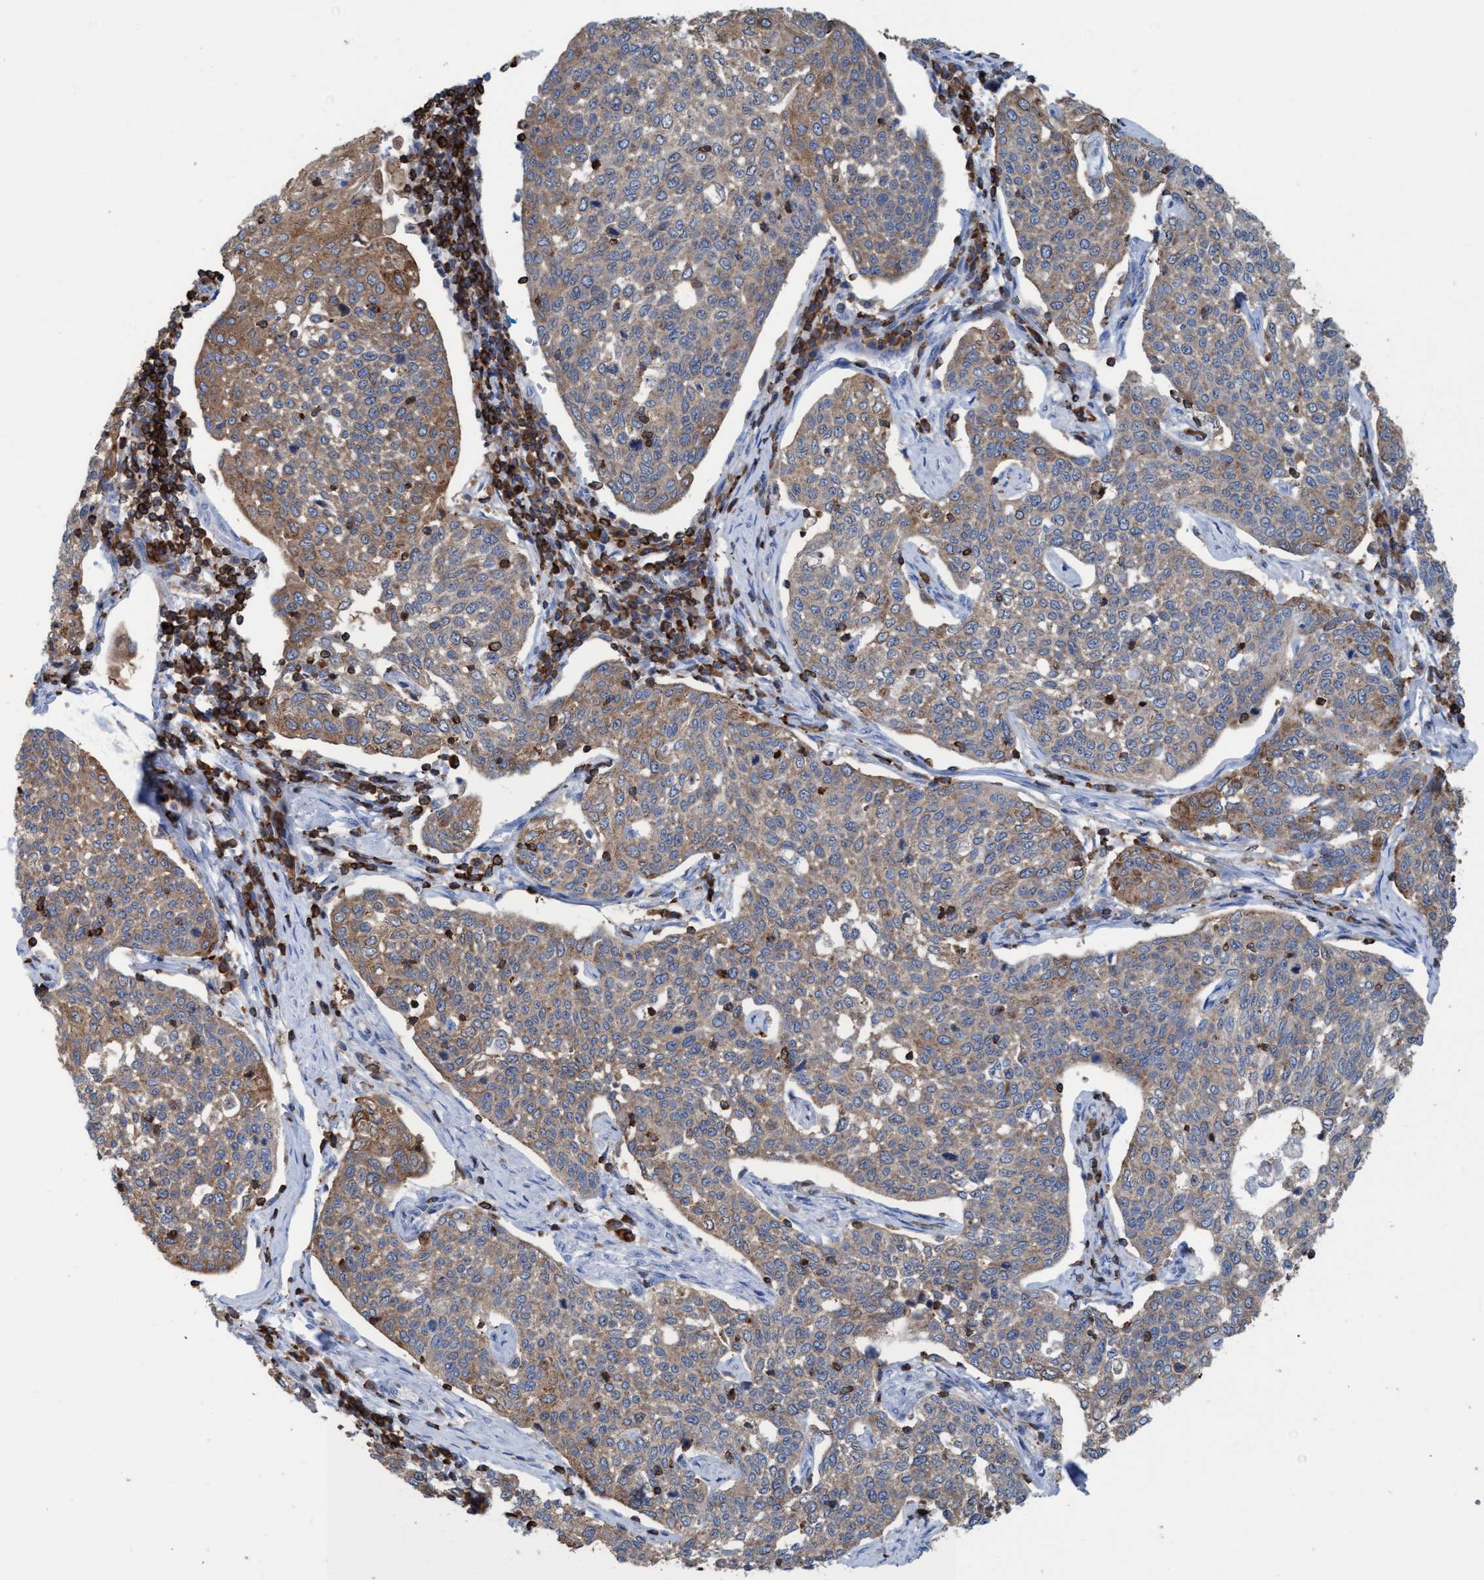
{"staining": {"intensity": "moderate", "quantity": ">75%", "location": "cytoplasmic/membranous"}, "tissue": "cervical cancer", "cell_type": "Tumor cells", "image_type": "cancer", "snomed": [{"axis": "morphology", "description": "Squamous cell carcinoma, NOS"}, {"axis": "topography", "description": "Cervix"}], "caption": "Cervical squamous cell carcinoma was stained to show a protein in brown. There is medium levels of moderate cytoplasmic/membranous staining in approximately >75% of tumor cells. The protein of interest is stained brown, and the nuclei are stained in blue (DAB (3,3'-diaminobenzidine) IHC with brightfield microscopy, high magnification).", "gene": "EZR", "patient": {"sex": "female", "age": 34}}